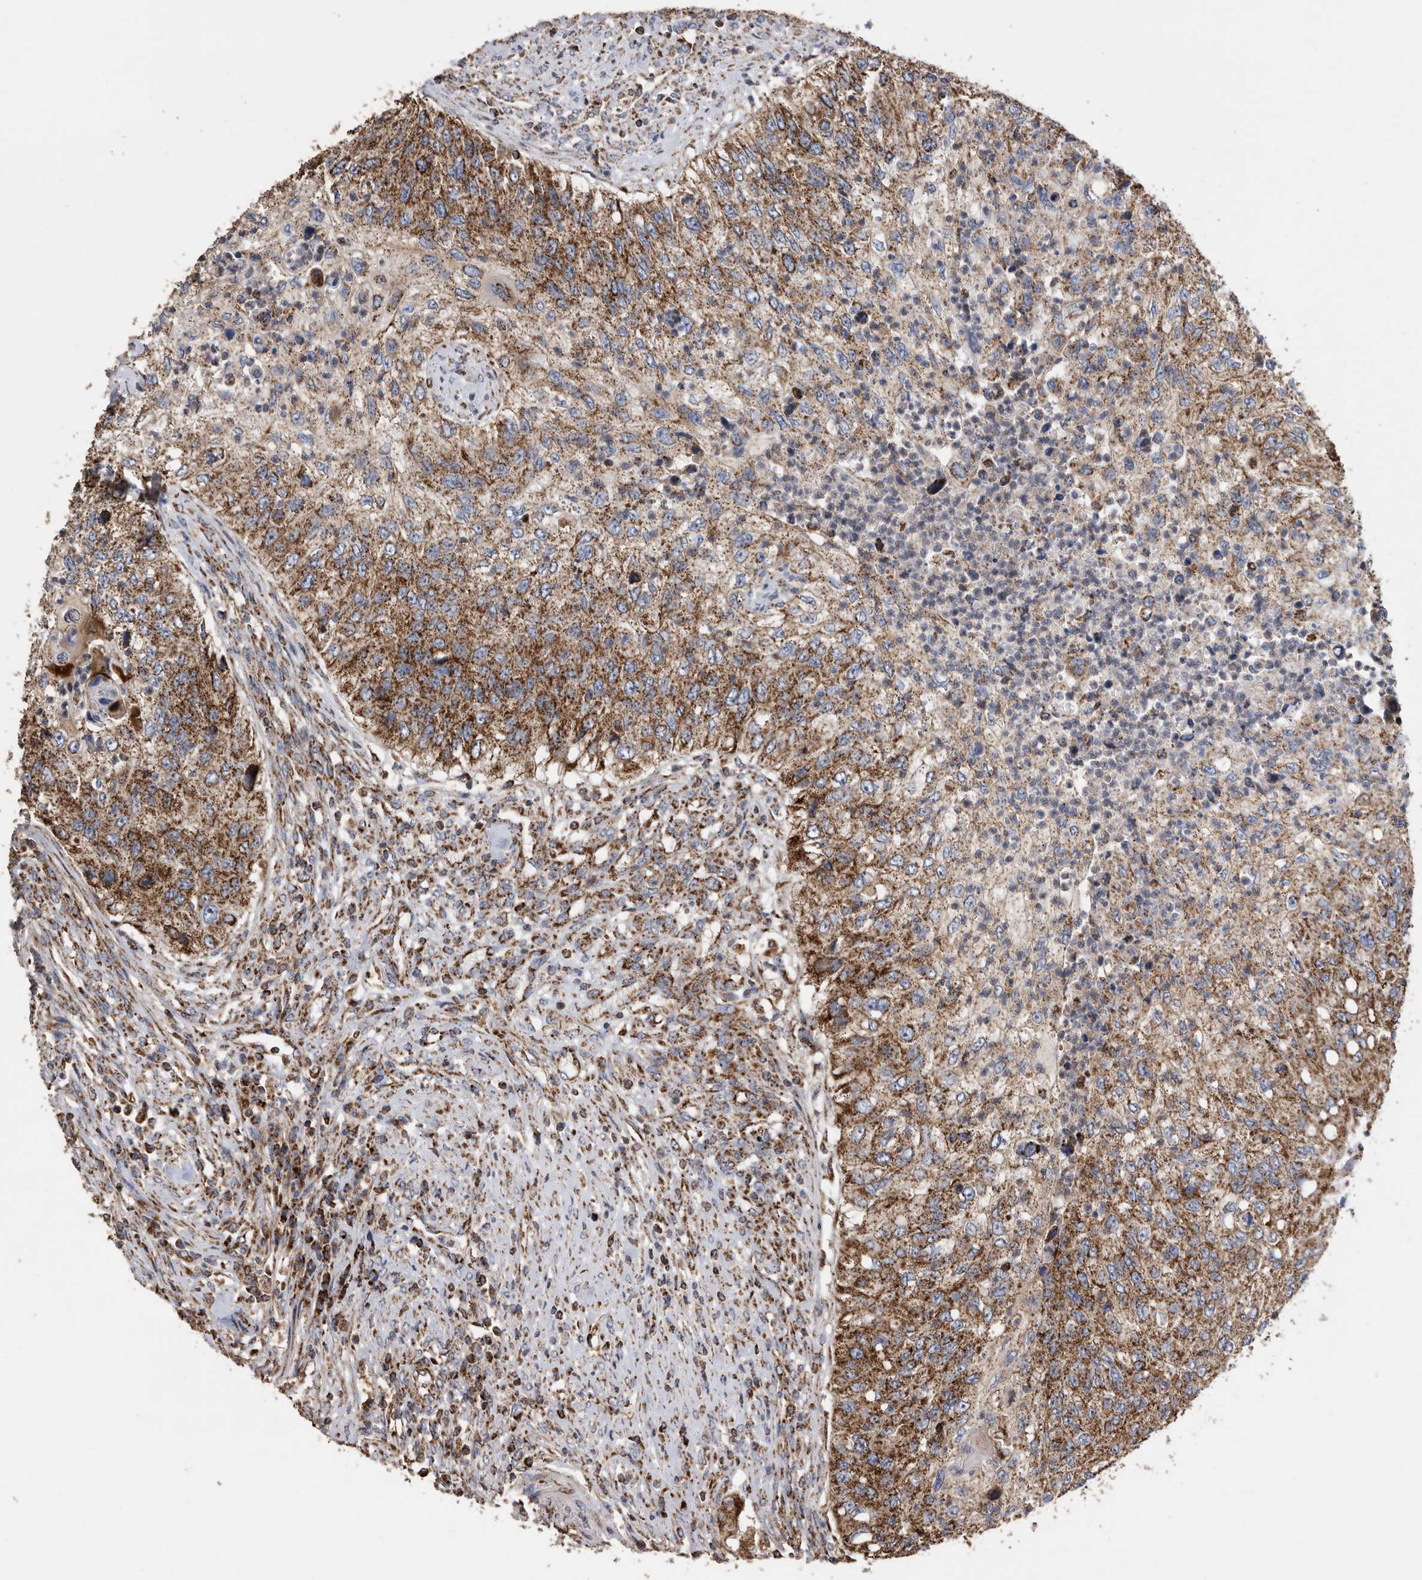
{"staining": {"intensity": "strong", "quantity": ">75%", "location": "cytoplasmic/membranous"}, "tissue": "urothelial cancer", "cell_type": "Tumor cells", "image_type": "cancer", "snomed": [{"axis": "morphology", "description": "Urothelial carcinoma, High grade"}, {"axis": "topography", "description": "Urinary bladder"}], "caption": "High-grade urothelial carcinoma stained with a brown dye shows strong cytoplasmic/membranous positive expression in approximately >75% of tumor cells.", "gene": "WFDC1", "patient": {"sex": "female", "age": 60}}